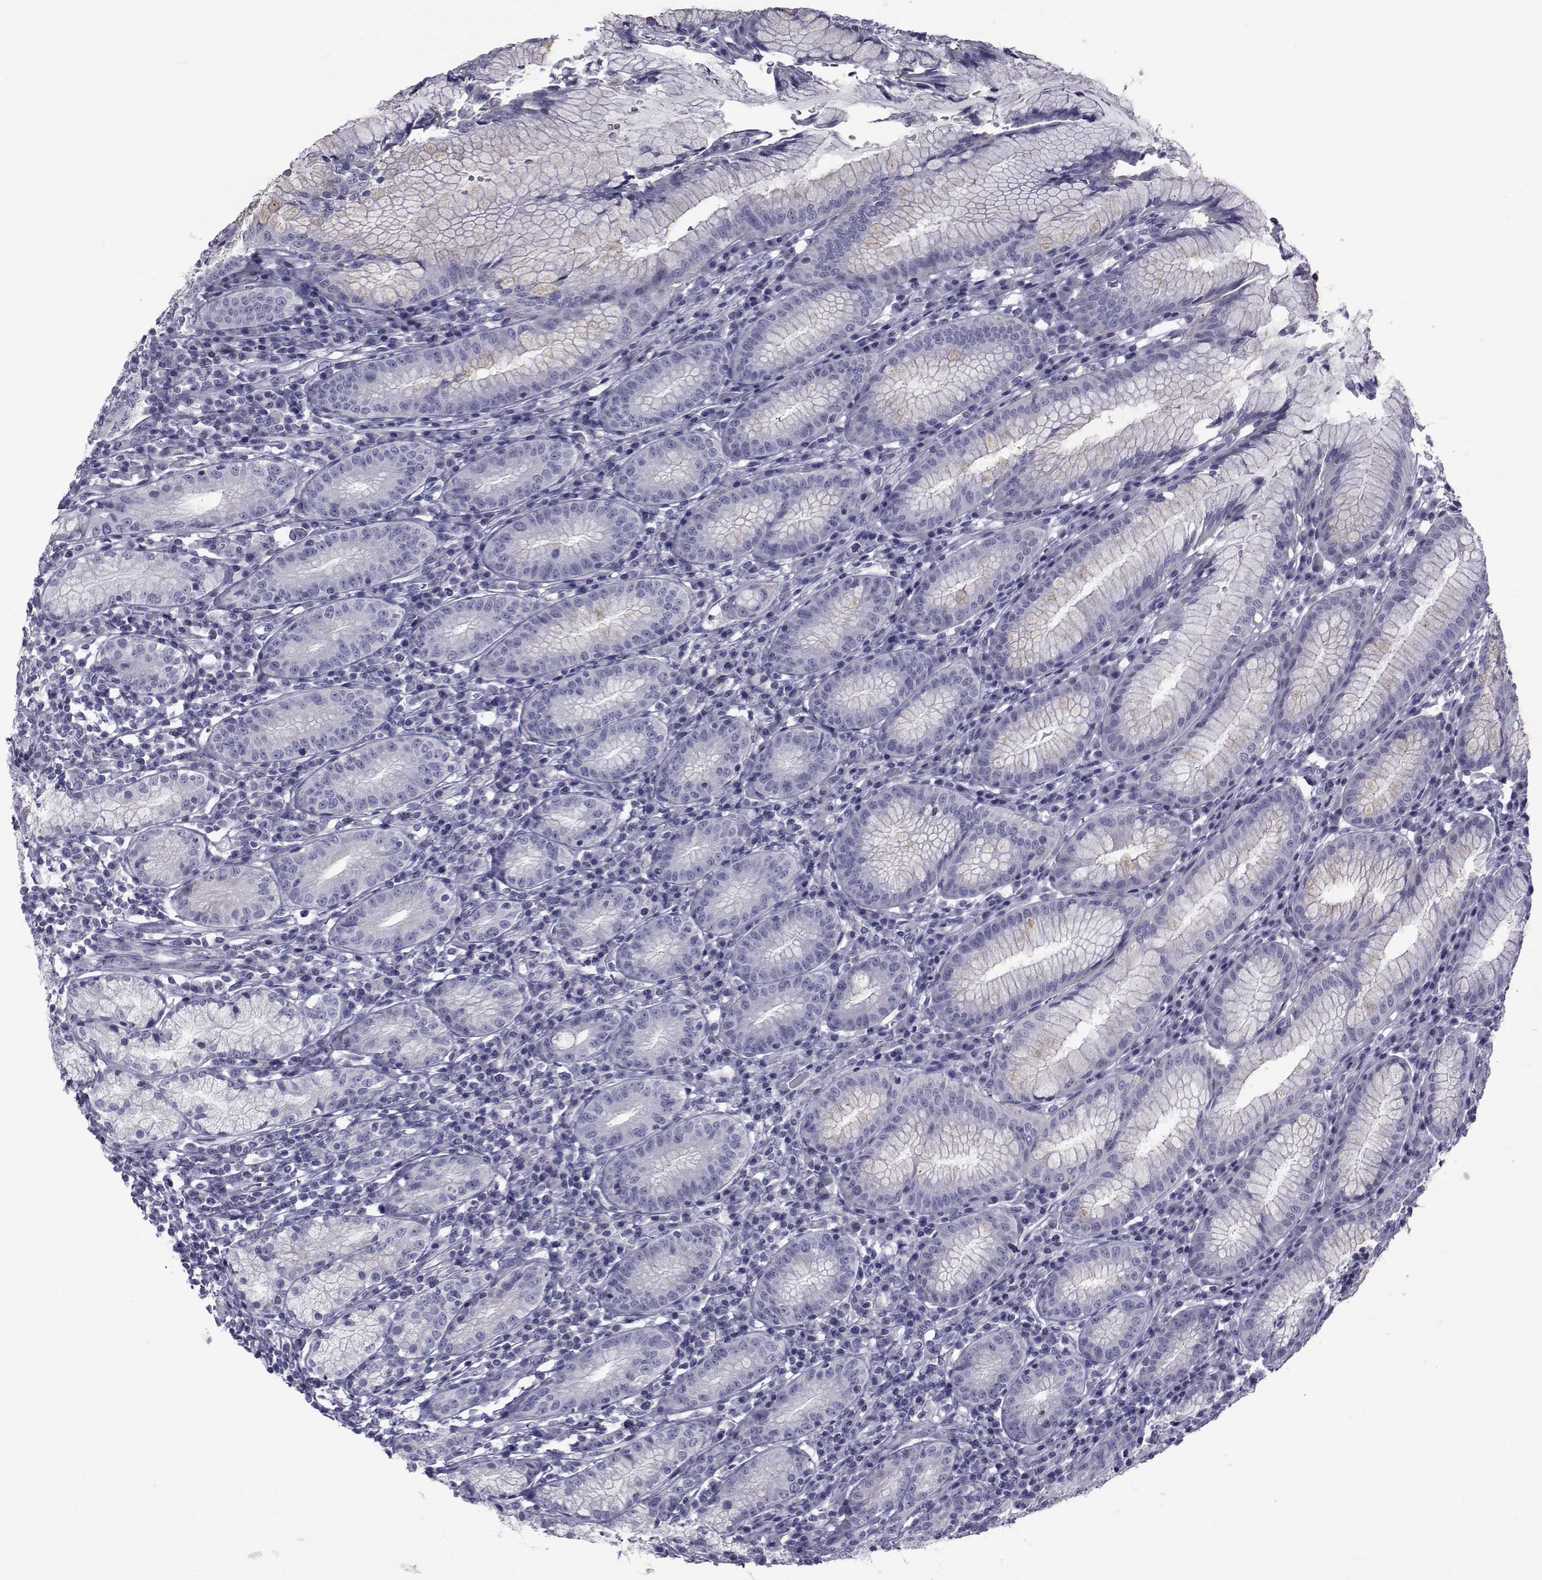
{"staining": {"intensity": "moderate", "quantity": "<25%", "location": "cytoplasmic/membranous"}, "tissue": "stomach", "cell_type": "Glandular cells", "image_type": "normal", "snomed": [{"axis": "morphology", "description": "Normal tissue, NOS"}, {"axis": "topography", "description": "Stomach"}], "caption": "IHC of normal stomach exhibits low levels of moderate cytoplasmic/membranous staining in approximately <25% of glandular cells.", "gene": "FDXR", "patient": {"sex": "male", "age": 55}}